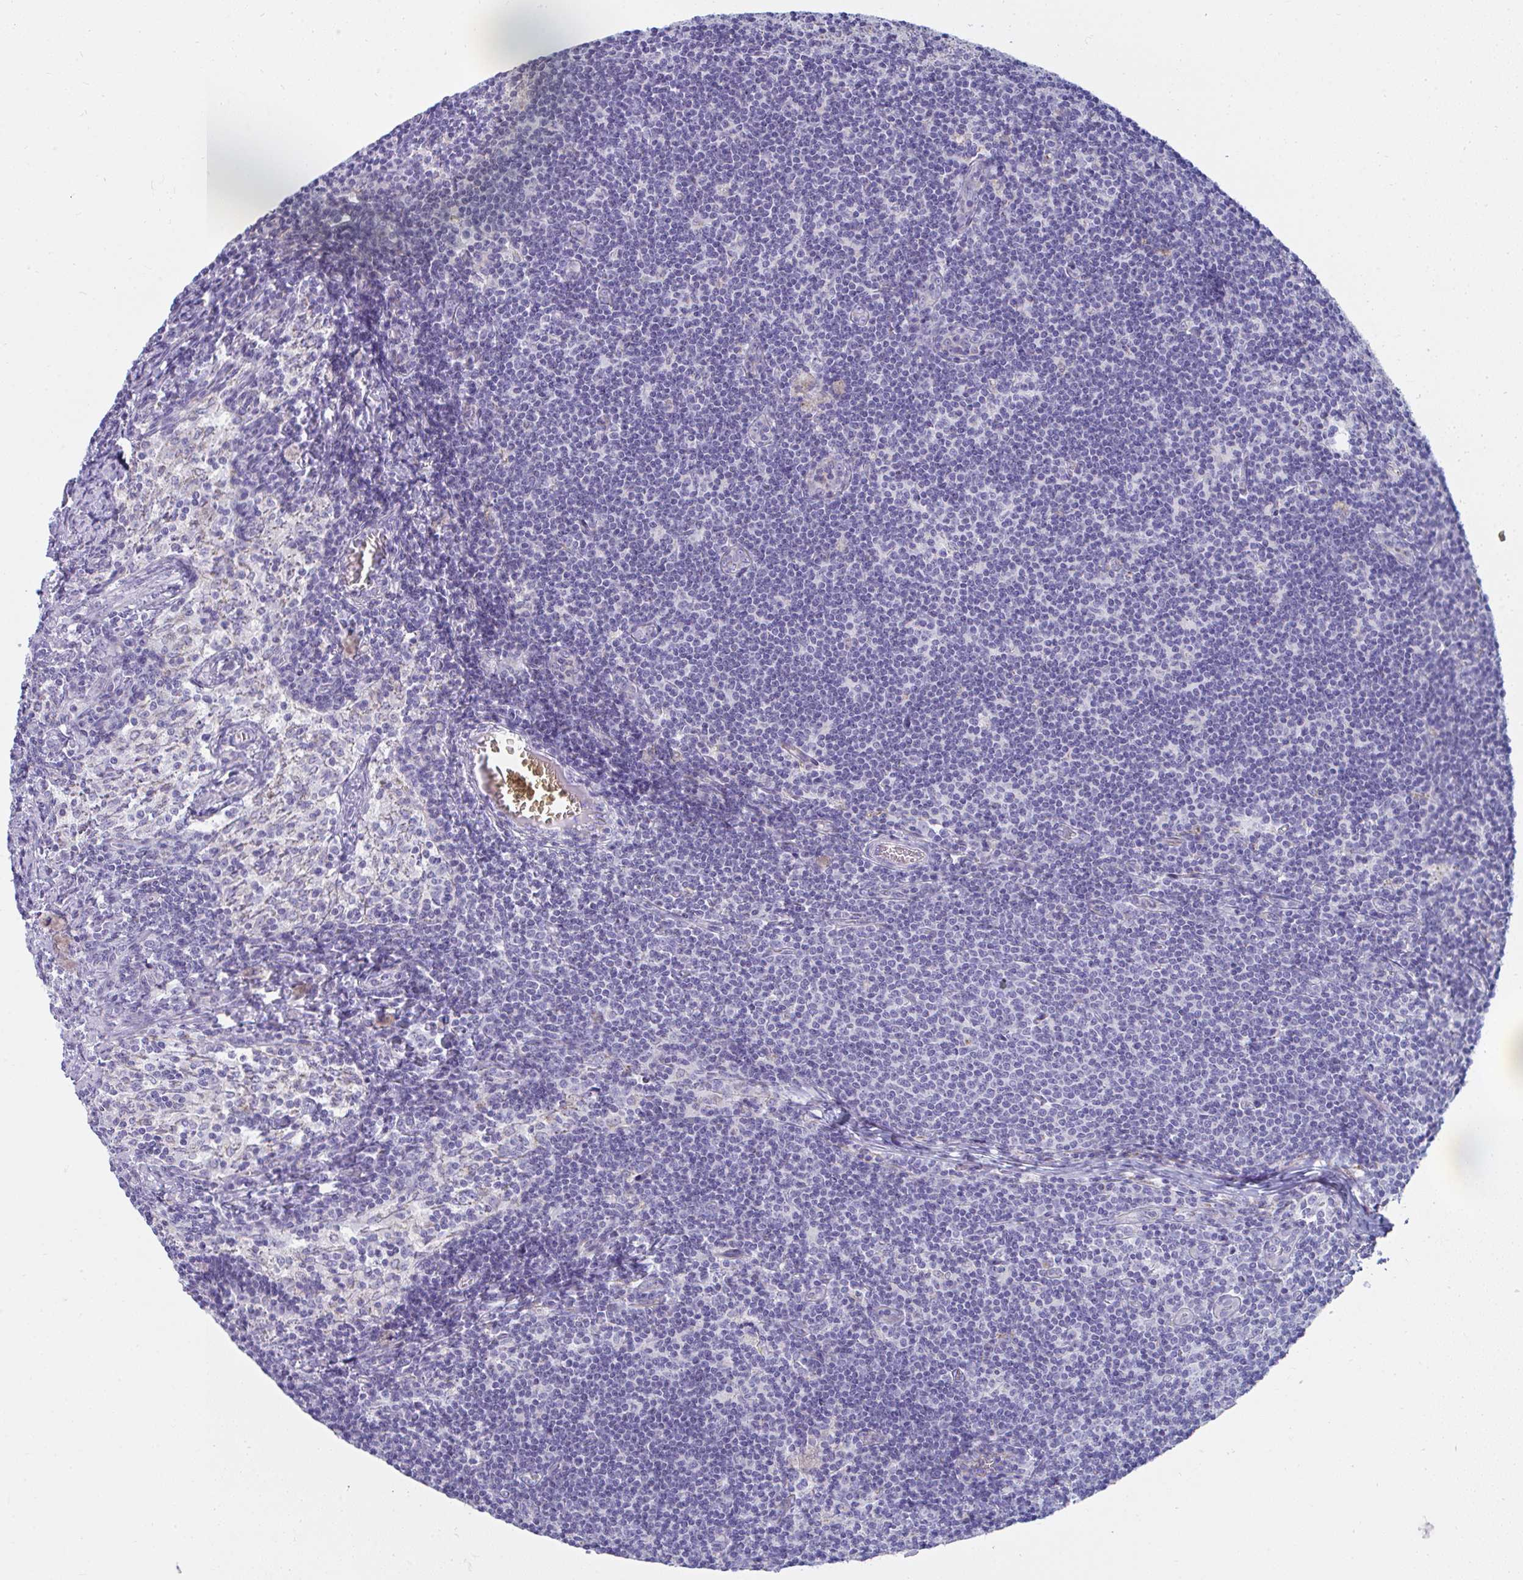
{"staining": {"intensity": "negative", "quantity": "none", "location": "none"}, "tissue": "lymph node", "cell_type": "Germinal center cells", "image_type": "normal", "snomed": [{"axis": "morphology", "description": "Normal tissue, NOS"}, {"axis": "topography", "description": "Lymph node"}], "caption": "IHC of benign human lymph node demonstrates no positivity in germinal center cells.", "gene": "MGAM2", "patient": {"sex": "female", "age": 31}}